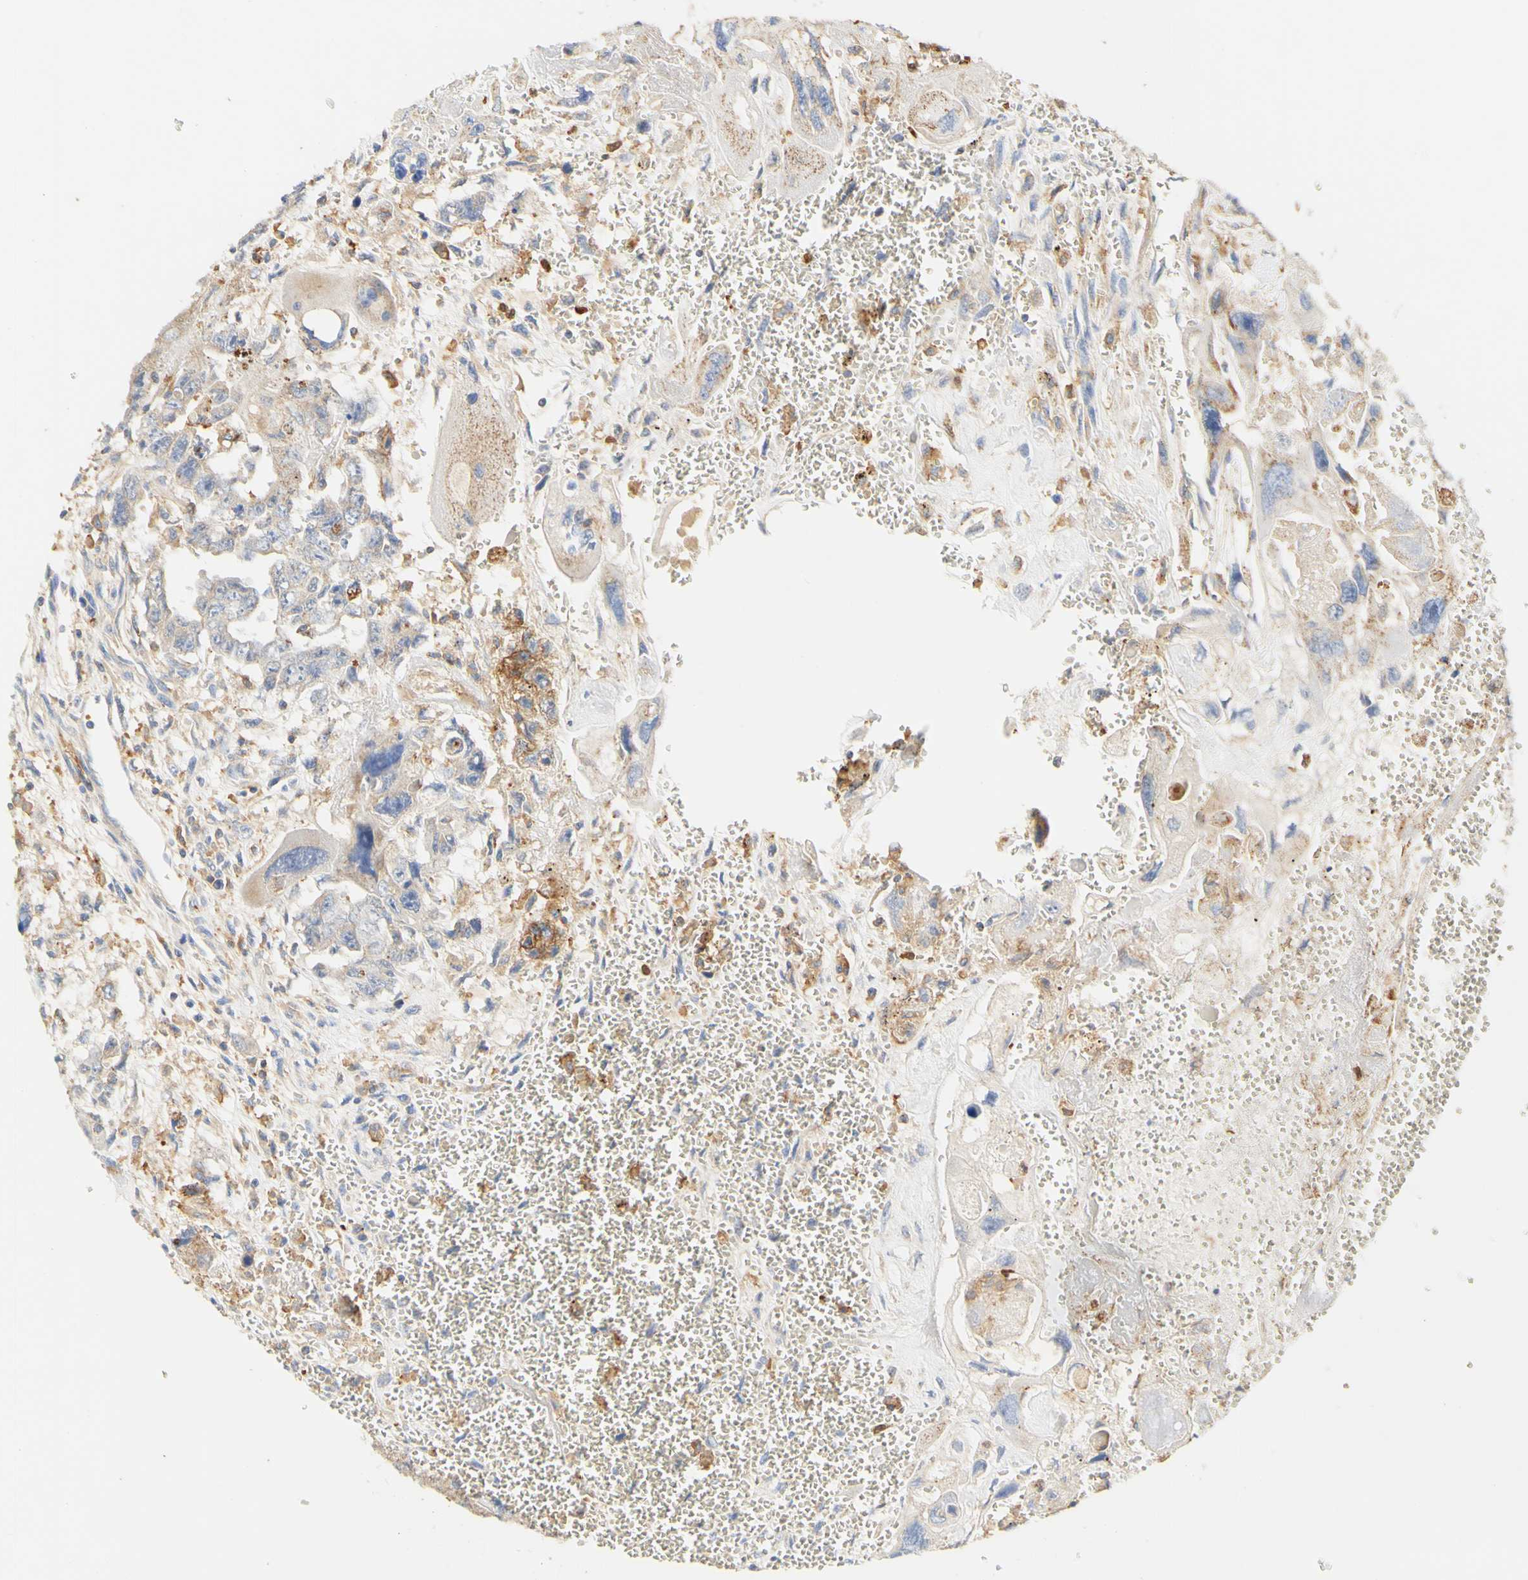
{"staining": {"intensity": "moderate", "quantity": "25%-75%", "location": "cytoplasmic/membranous"}, "tissue": "testis cancer", "cell_type": "Tumor cells", "image_type": "cancer", "snomed": [{"axis": "morphology", "description": "Carcinoma, Embryonal, NOS"}, {"axis": "topography", "description": "Testis"}], "caption": "Immunohistochemistry histopathology image of neoplastic tissue: embryonal carcinoma (testis) stained using immunohistochemistry displays medium levels of moderate protein expression localized specifically in the cytoplasmic/membranous of tumor cells, appearing as a cytoplasmic/membranous brown color.", "gene": "PCDH7", "patient": {"sex": "male", "age": 28}}